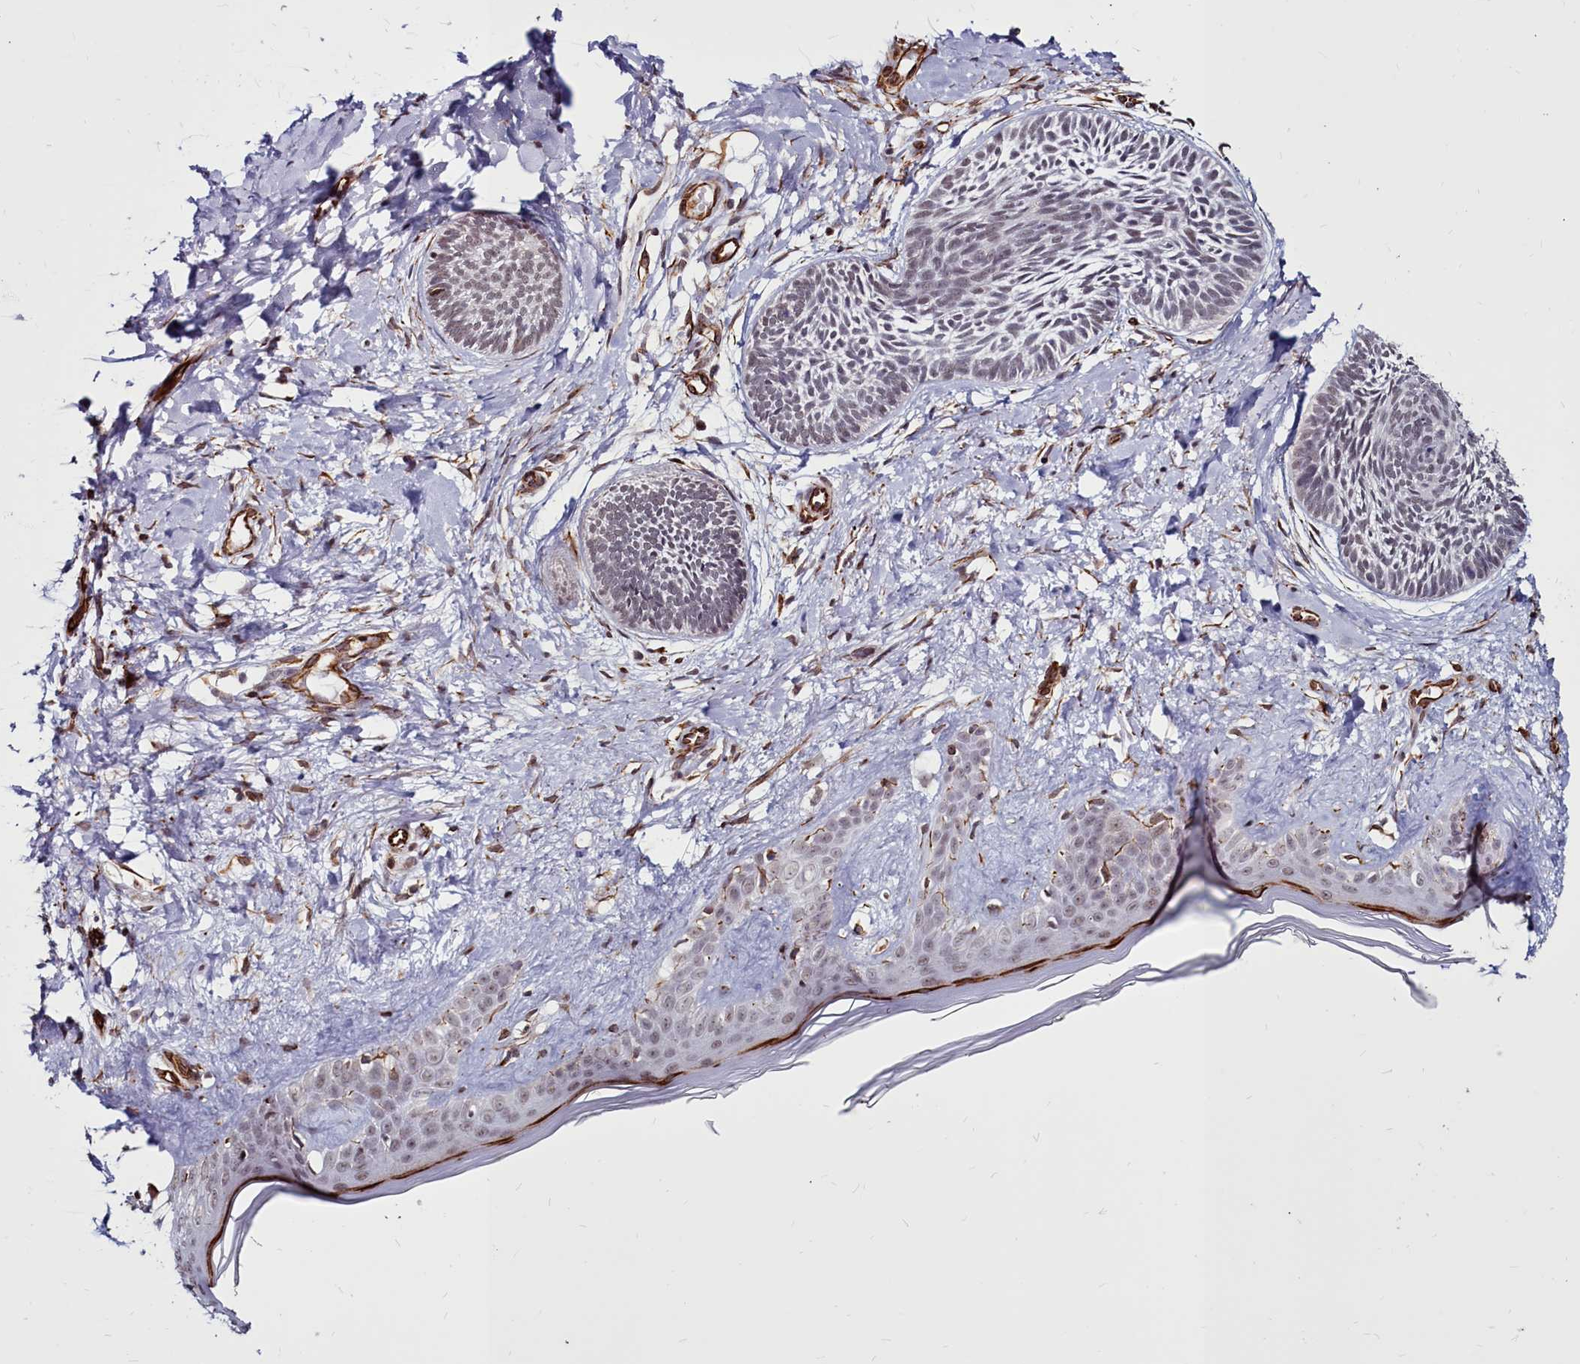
{"staining": {"intensity": "weak", "quantity": "<25%", "location": "nuclear"}, "tissue": "skin cancer", "cell_type": "Tumor cells", "image_type": "cancer", "snomed": [{"axis": "morphology", "description": "Basal cell carcinoma"}, {"axis": "topography", "description": "Skin"}], "caption": "Histopathology image shows no significant protein staining in tumor cells of skin cancer (basal cell carcinoma). The staining was performed using DAB (3,3'-diaminobenzidine) to visualize the protein expression in brown, while the nuclei were stained in blue with hematoxylin (Magnification: 20x).", "gene": "CLK3", "patient": {"sex": "female", "age": 81}}